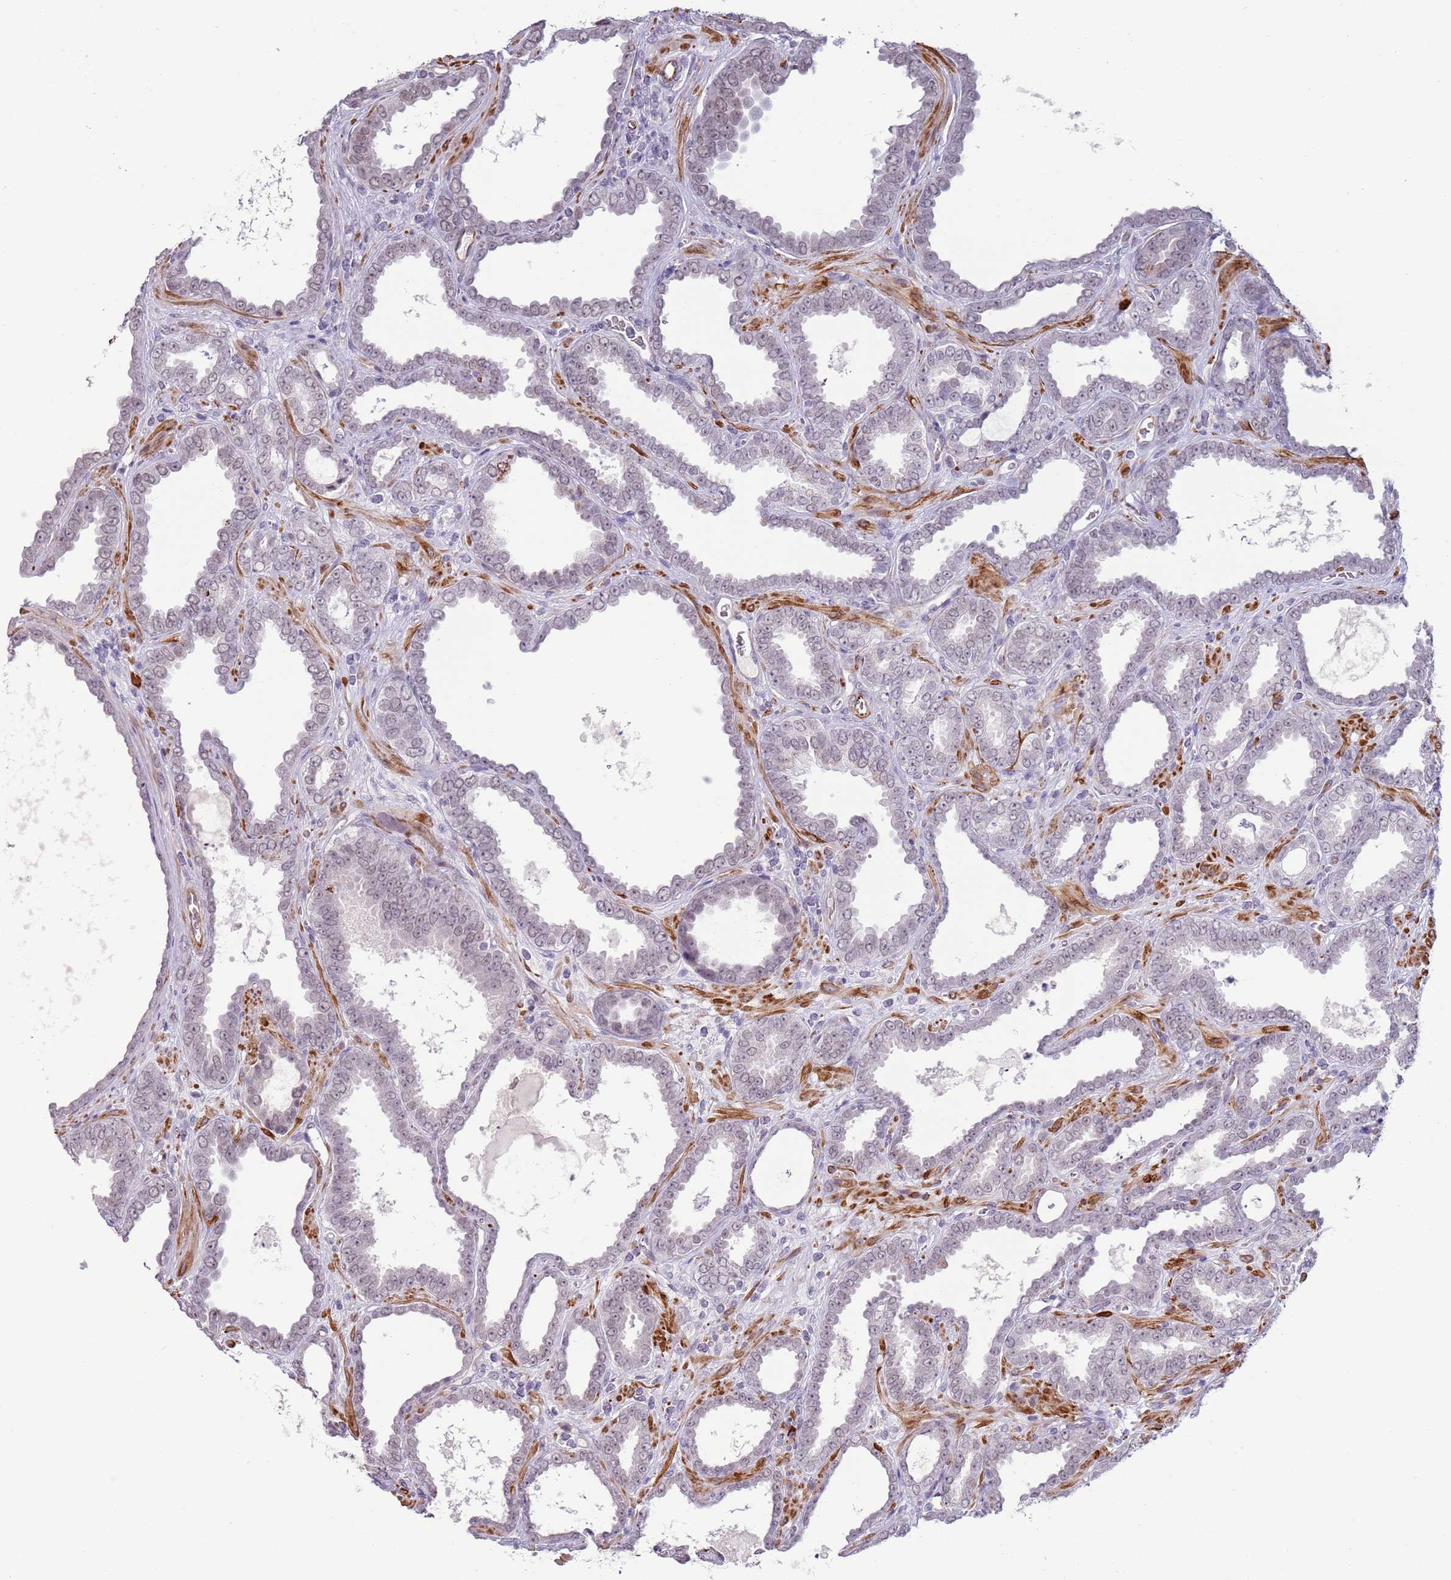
{"staining": {"intensity": "negative", "quantity": "none", "location": "none"}, "tissue": "prostate cancer", "cell_type": "Tumor cells", "image_type": "cancer", "snomed": [{"axis": "morphology", "description": "Adenocarcinoma, High grade"}, {"axis": "topography", "description": "Prostate"}], "caption": "There is no significant expression in tumor cells of prostate cancer.", "gene": "NBPF3", "patient": {"sex": "male", "age": 72}}